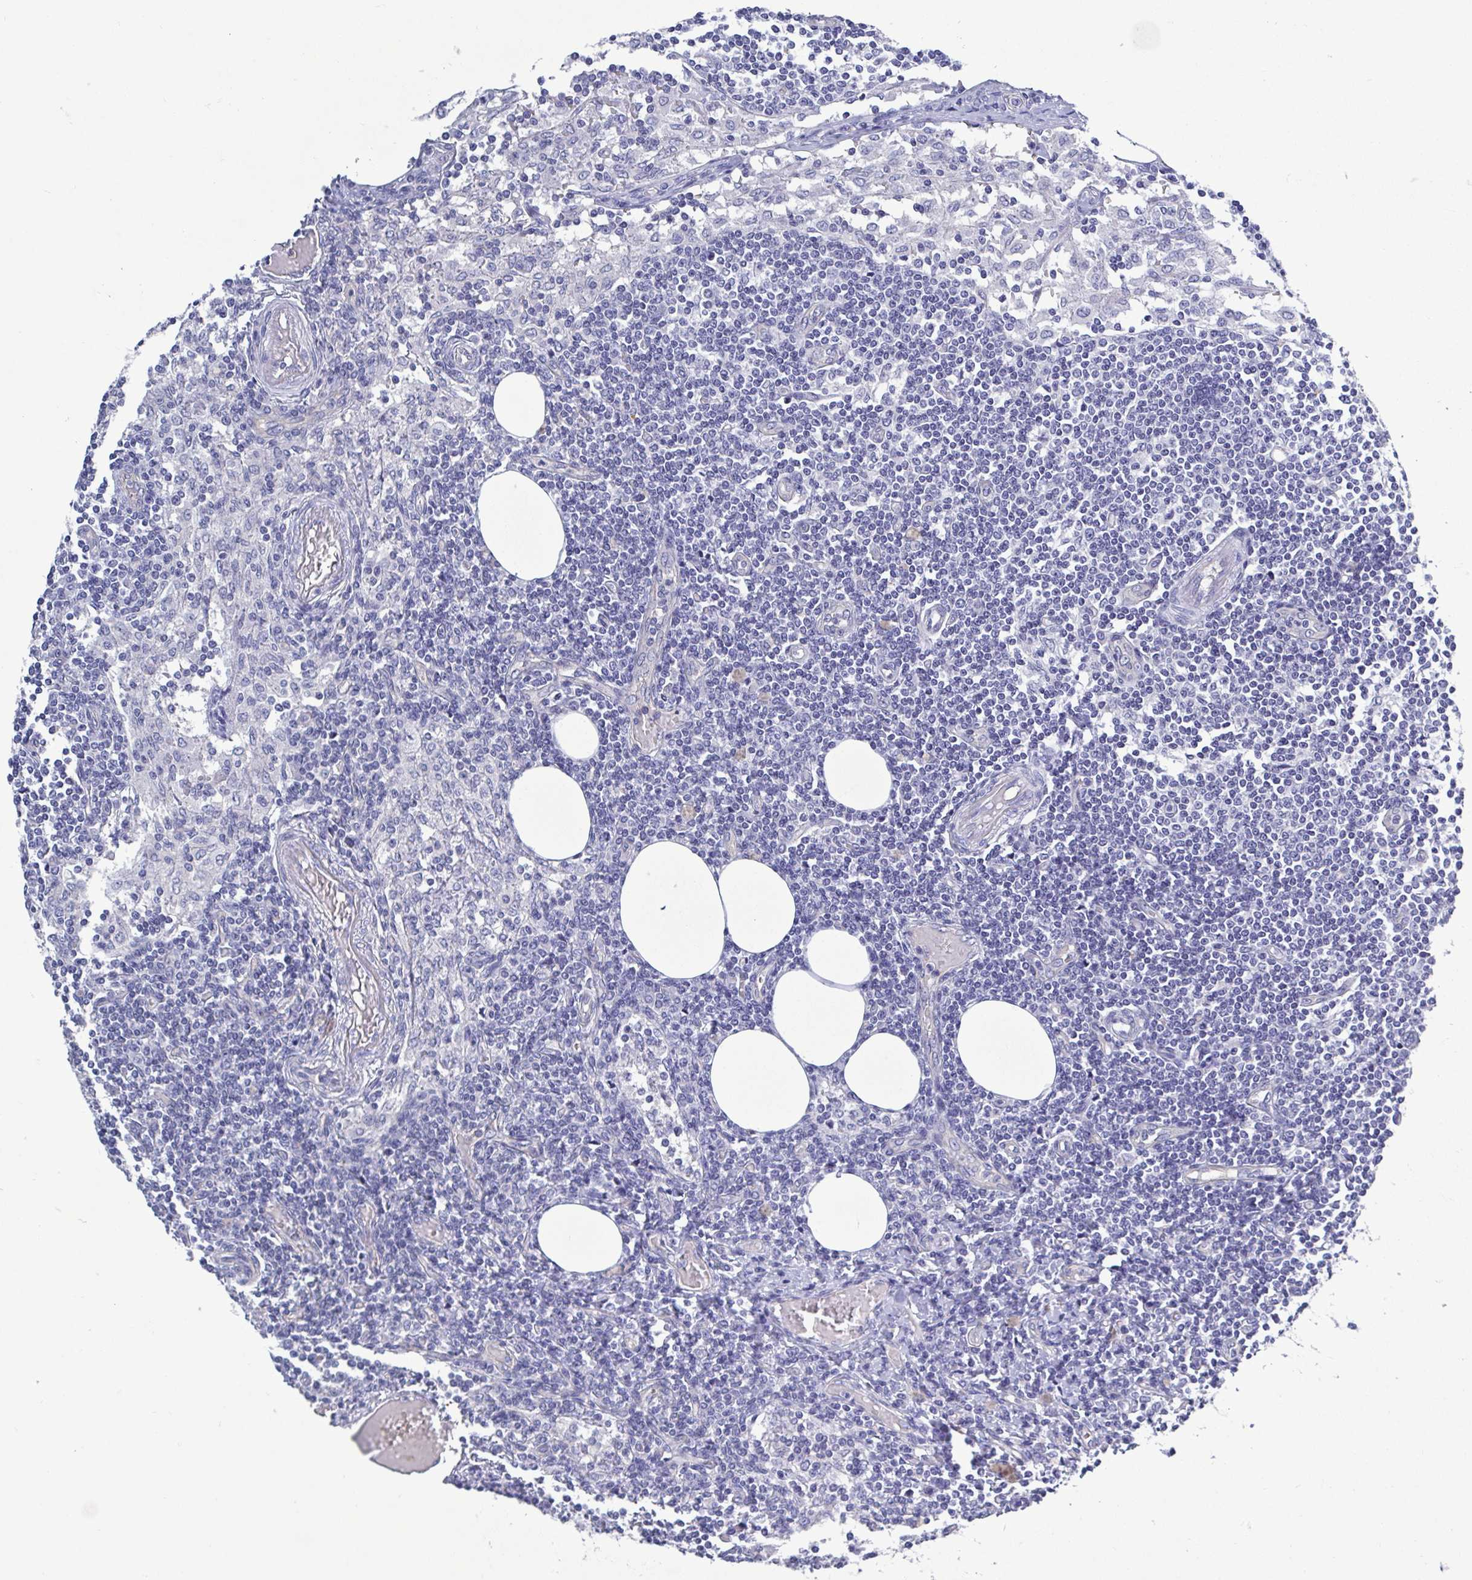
{"staining": {"intensity": "negative", "quantity": "none", "location": "none"}, "tissue": "lymph node", "cell_type": "Germinal center cells", "image_type": "normal", "snomed": [{"axis": "morphology", "description": "Normal tissue, NOS"}, {"axis": "topography", "description": "Lymph node"}], "caption": "DAB immunohistochemical staining of normal human lymph node reveals no significant positivity in germinal center cells.", "gene": "TEX12", "patient": {"sex": "female", "age": 69}}